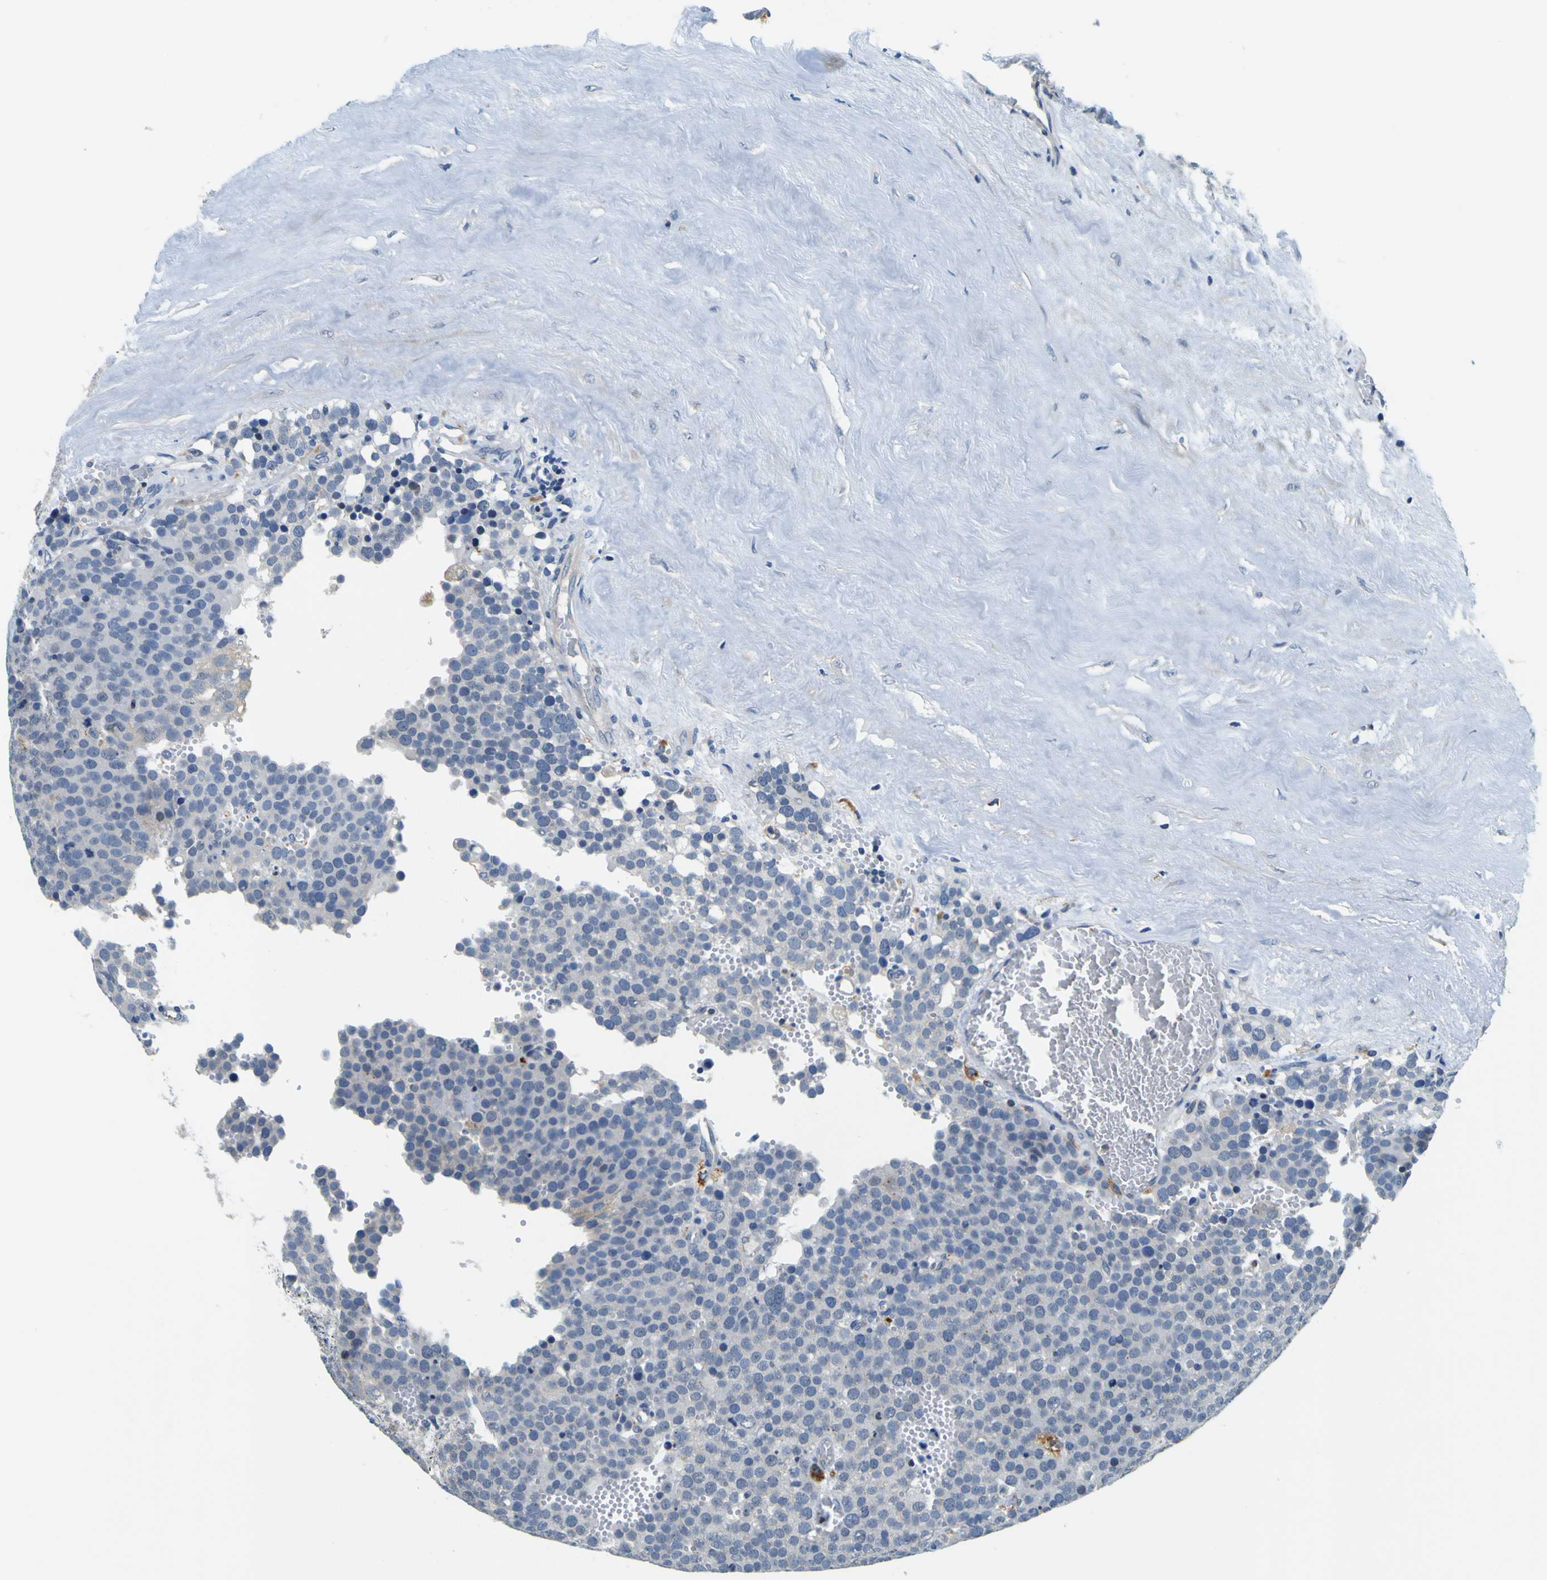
{"staining": {"intensity": "negative", "quantity": "none", "location": "none"}, "tissue": "testis cancer", "cell_type": "Tumor cells", "image_type": "cancer", "snomed": [{"axis": "morphology", "description": "Normal tissue, NOS"}, {"axis": "morphology", "description": "Seminoma, NOS"}, {"axis": "topography", "description": "Testis"}], "caption": "Tumor cells show no significant staining in testis cancer.", "gene": "TNIK", "patient": {"sex": "male", "age": 71}}